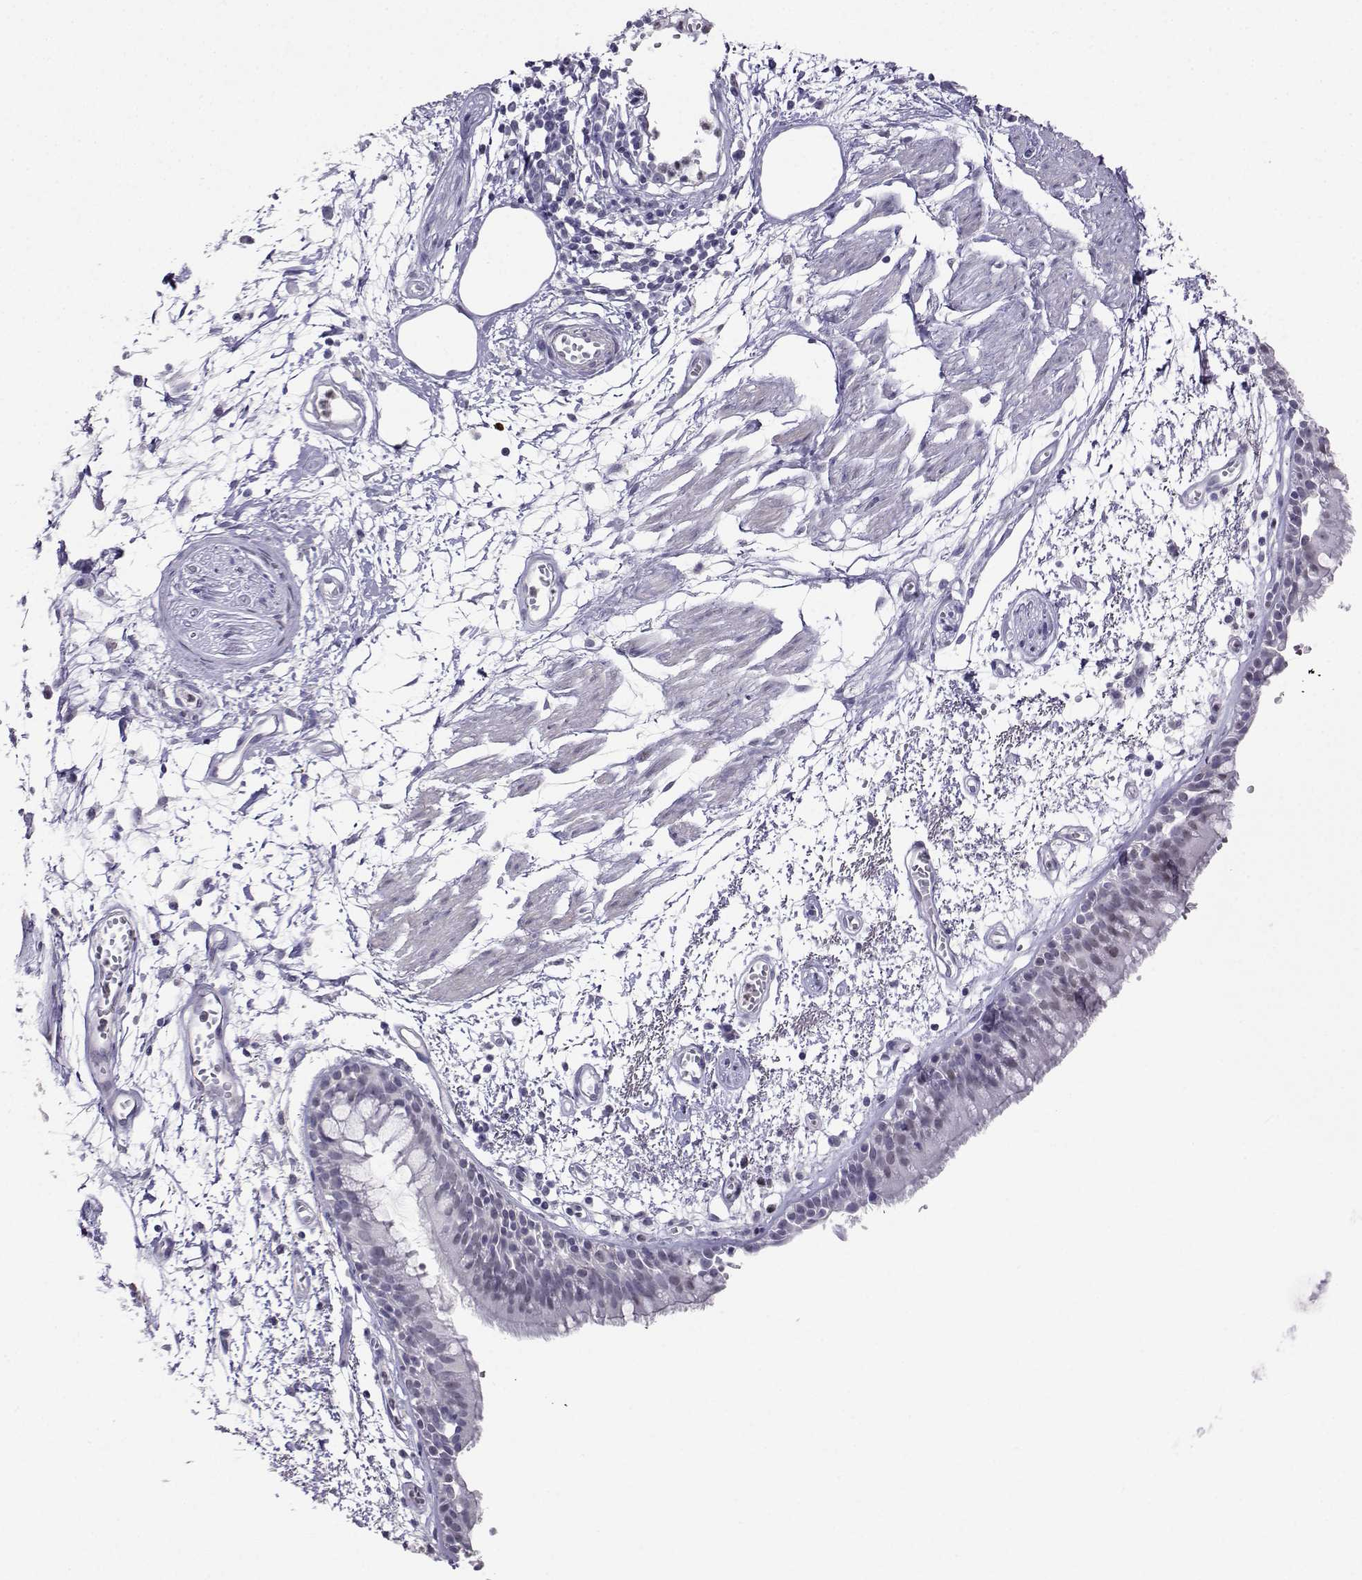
{"staining": {"intensity": "negative", "quantity": "none", "location": "none"}, "tissue": "bronchus", "cell_type": "Respiratory epithelial cells", "image_type": "normal", "snomed": [{"axis": "morphology", "description": "Normal tissue, NOS"}, {"axis": "morphology", "description": "Squamous cell carcinoma, NOS"}, {"axis": "topography", "description": "Cartilage tissue"}, {"axis": "topography", "description": "Bronchus"}, {"axis": "topography", "description": "Lung"}], "caption": "This is an immunohistochemistry micrograph of normal bronchus. There is no staining in respiratory epithelial cells.", "gene": "TEDC2", "patient": {"sex": "male", "age": 66}}